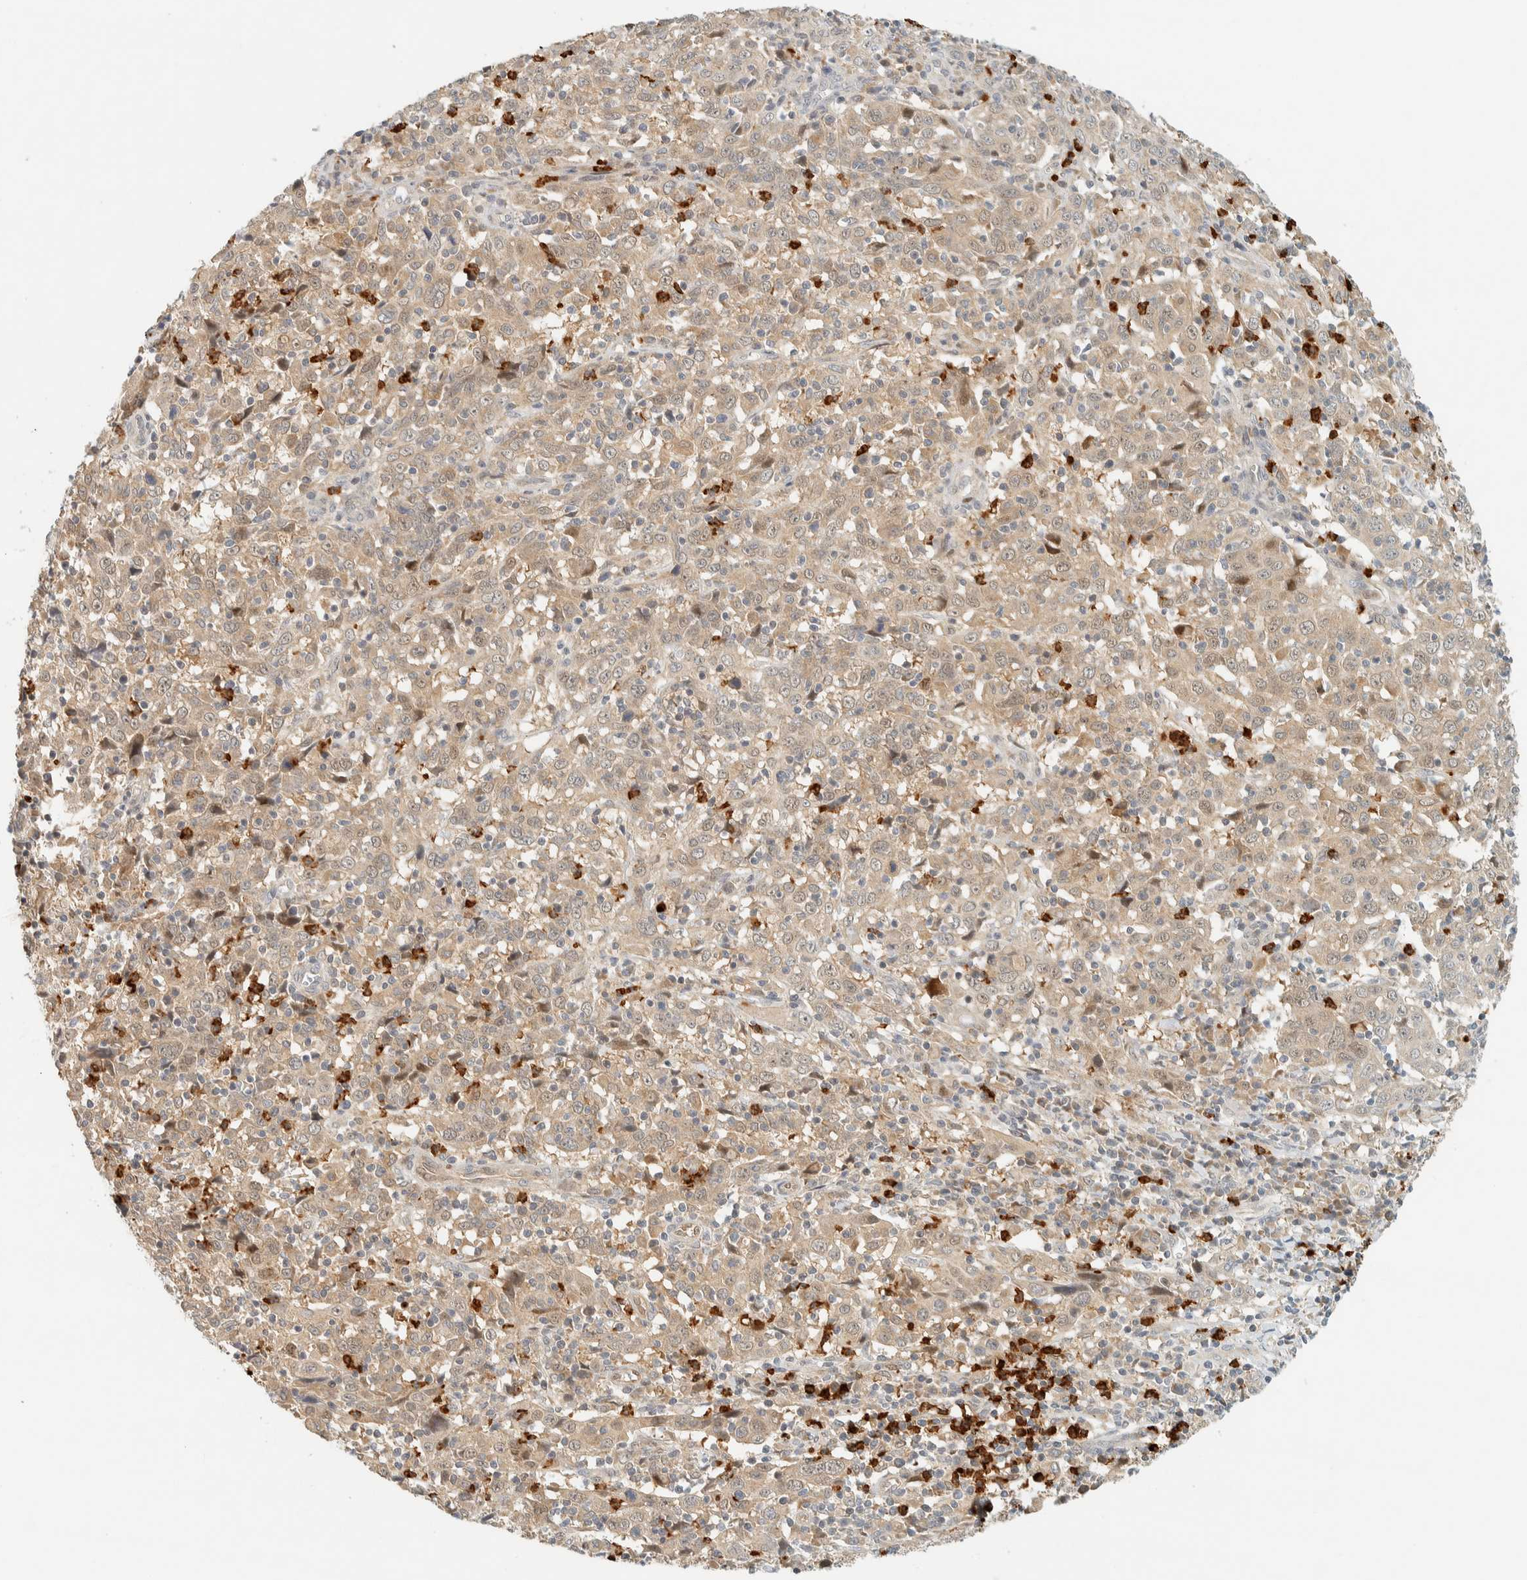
{"staining": {"intensity": "weak", "quantity": ">75%", "location": "cytoplasmic/membranous"}, "tissue": "cervical cancer", "cell_type": "Tumor cells", "image_type": "cancer", "snomed": [{"axis": "morphology", "description": "Squamous cell carcinoma, NOS"}, {"axis": "topography", "description": "Cervix"}], "caption": "Immunohistochemical staining of human cervical cancer shows low levels of weak cytoplasmic/membranous protein staining in approximately >75% of tumor cells.", "gene": "CCDC171", "patient": {"sex": "female", "age": 46}}